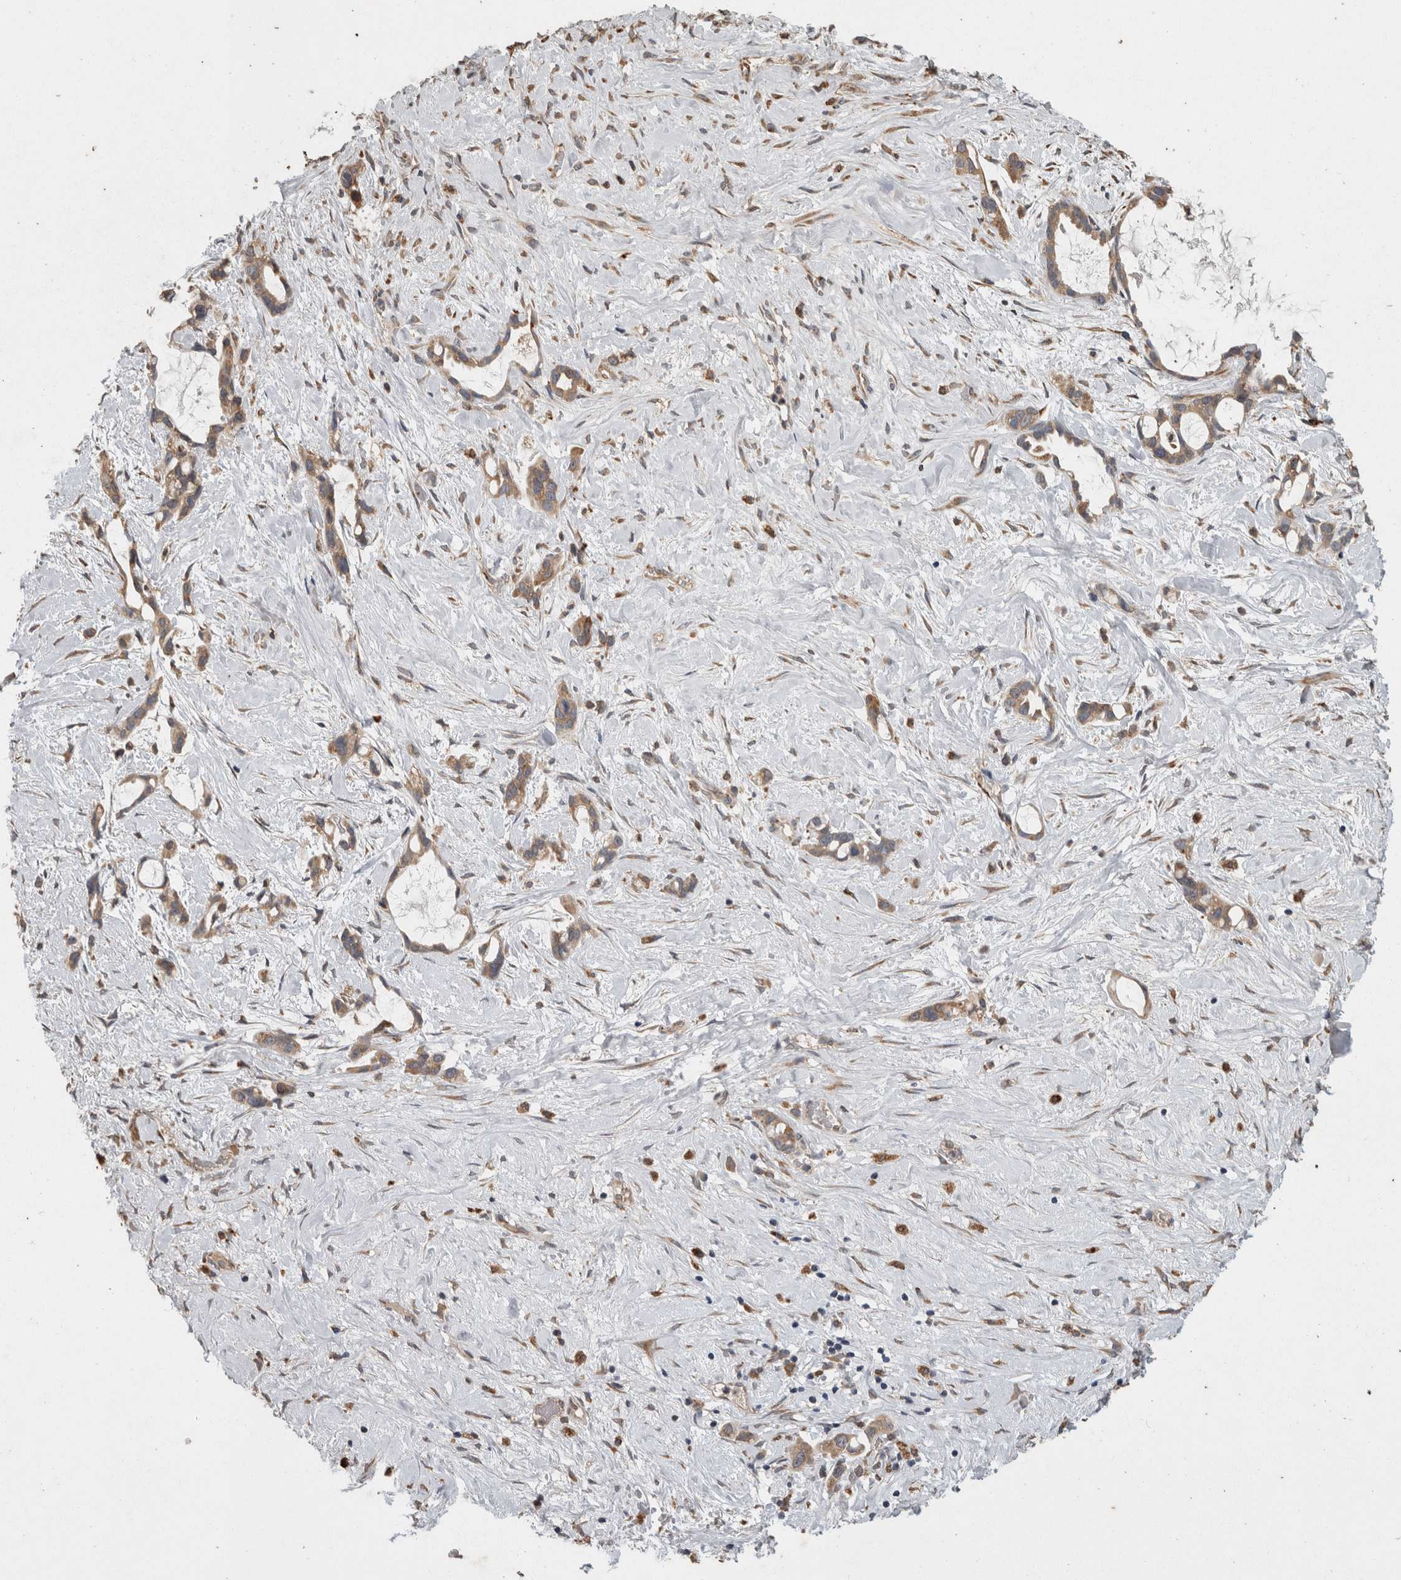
{"staining": {"intensity": "moderate", "quantity": ">75%", "location": "cytoplasmic/membranous"}, "tissue": "liver cancer", "cell_type": "Tumor cells", "image_type": "cancer", "snomed": [{"axis": "morphology", "description": "Cholangiocarcinoma"}, {"axis": "topography", "description": "Liver"}], "caption": "DAB (3,3'-diaminobenzidine) immunohistochemical staining of human liver cancer (cholangiocarcinoma) reveals moderate cytoplasmic/membranous protein expression in approximately >75% of tumor cells. (DAB (3,3'-diaminobenzidine) IHC, brown staining for protein, blue staining for nuclei).", "gene": "ADGRL3", "patient": {"sex": "female", "age": 65}}